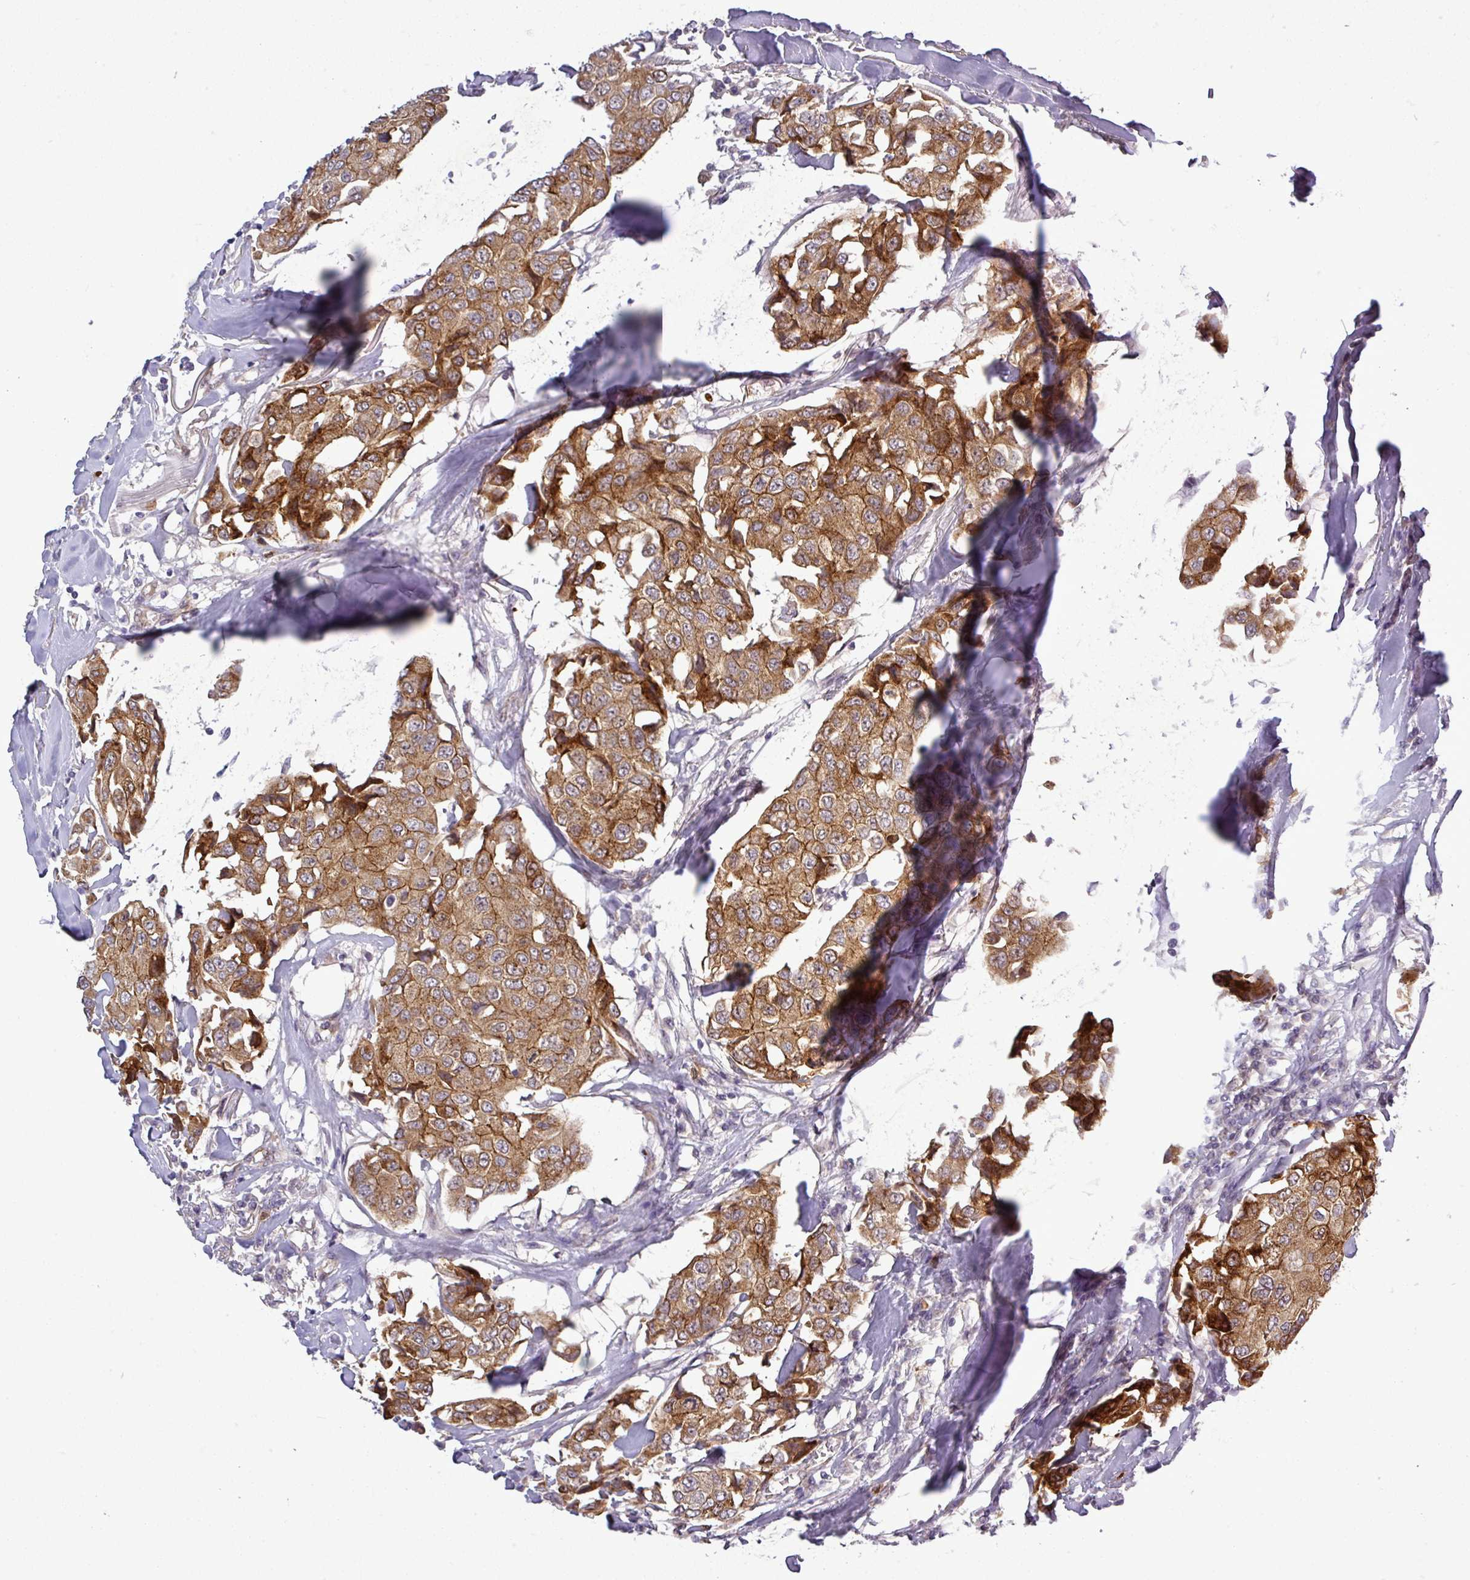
{"staining": {"intensity": "strong", "quantity": ">75%", "location": "cytoplasmic/membranous,nuclear"}, "tissue": "breast cancer", "cell_type": "Tumor cells", "image_type": "cancer", "snomed": [{"axis": "morphology", "description": "Duct carcinoma"}, {"axis": "topography", "description": "Breast"}], "caption": "Strong cytoplasmic/membranous and nuclear protein positivity is appreciated in about >75% of tumor cells in breast cancer (invasive ductal carcinoma).", "gene": "PCDH1", "patient": {"sex": "female", "age": 80}}